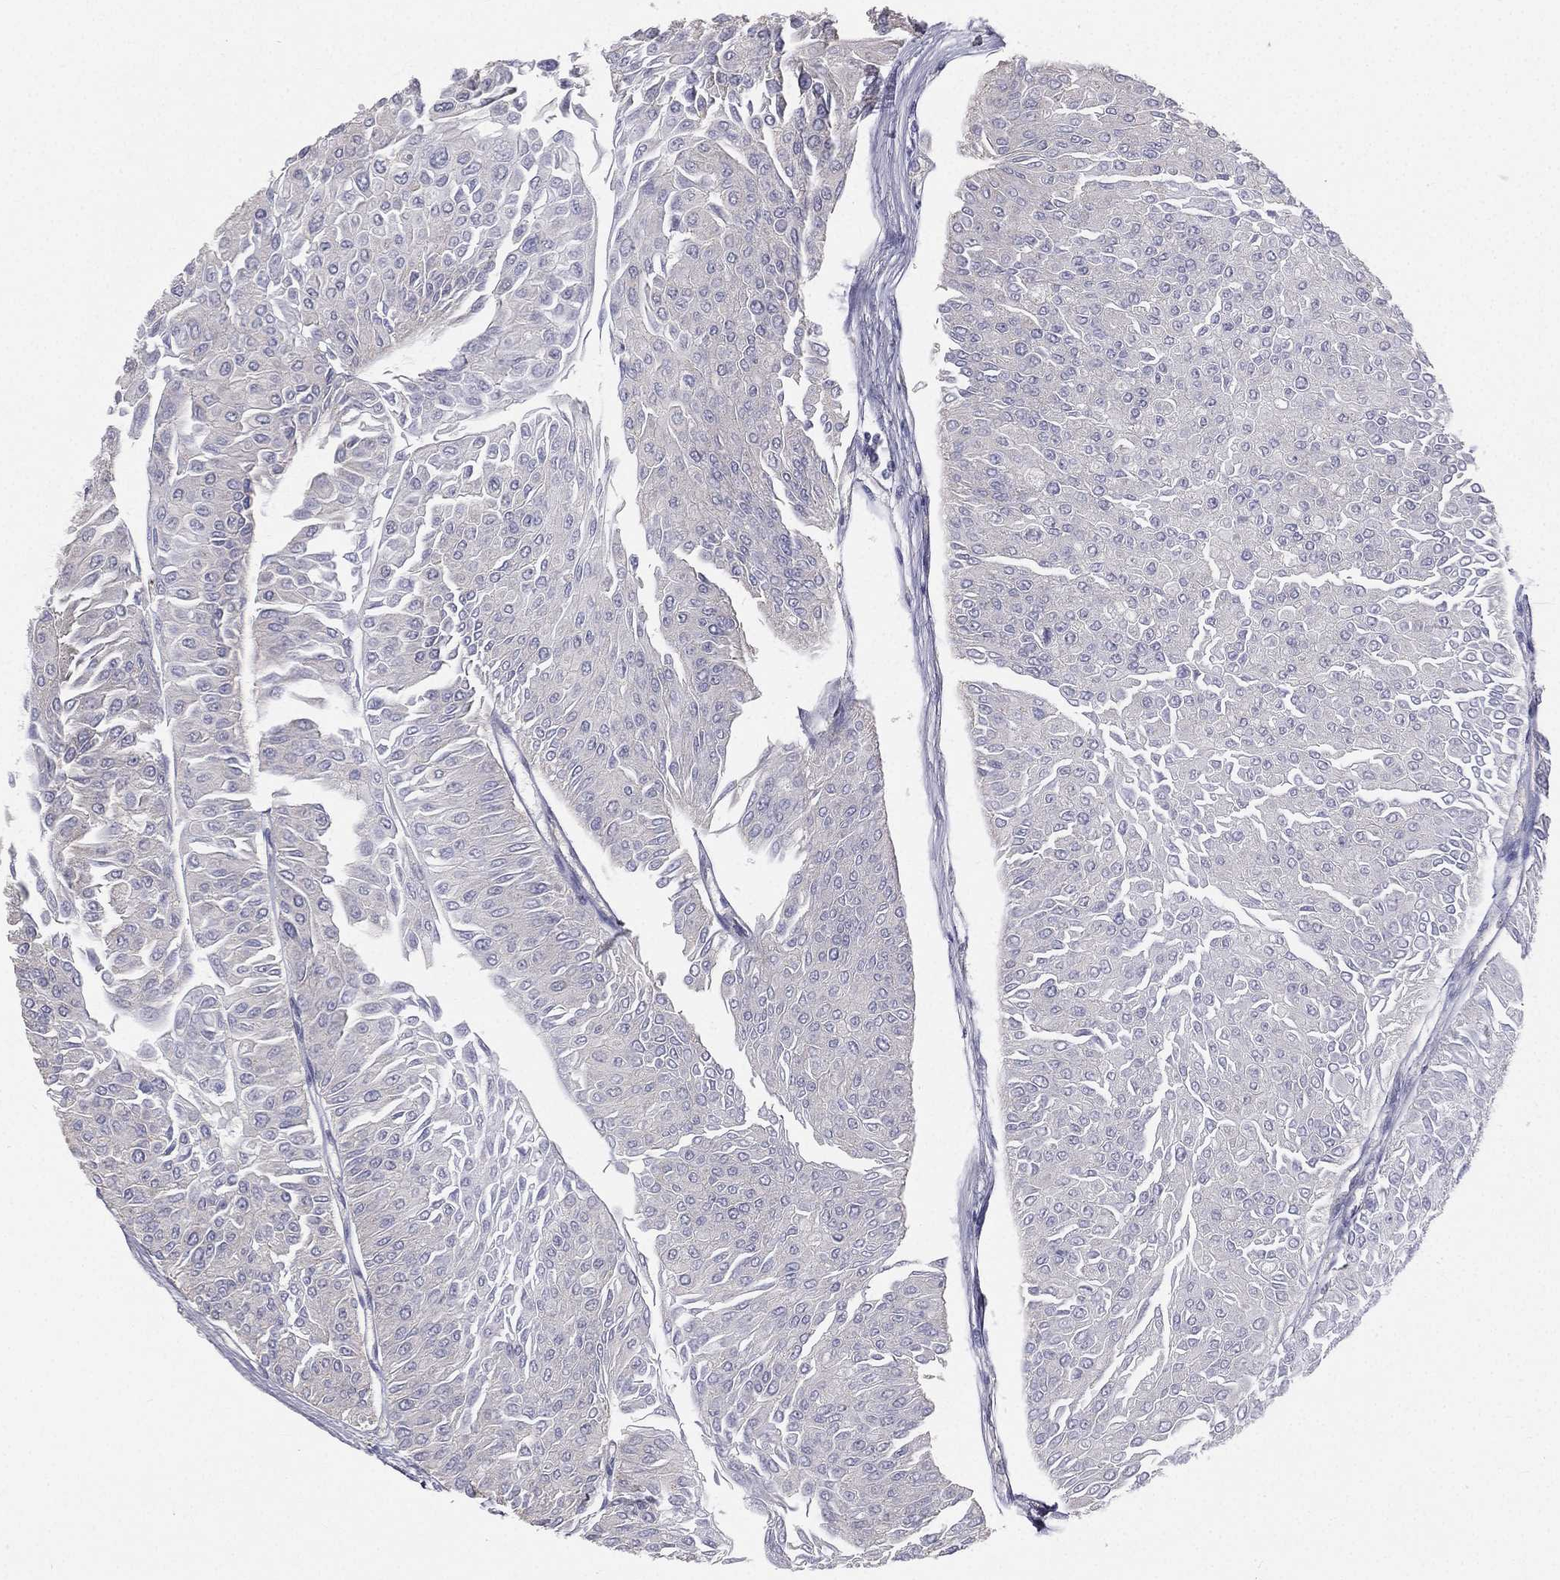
{"staining": {"intensity": "negative", "quantity": "none", "location": "none"}, "tissue": "urothelial cancer", "cell_type": "Tumor cells", "image_type": "cancer", "snomed": [{"axis": "morphology", "description": "Urothelial carcinoma, Low grade"}, {"axis": "topography", "description": "Urinary bladder"}], "caption": "DAB immunohistochemical staining of human urothelial carcinoma (low-grade) exhibits no significant staining in tumor cells. (Immunohistochemistry (ihc), brightfield microscopy, high magnification).", "gene": "MUC13", "patient": {"sex": "male", "age": 67}}